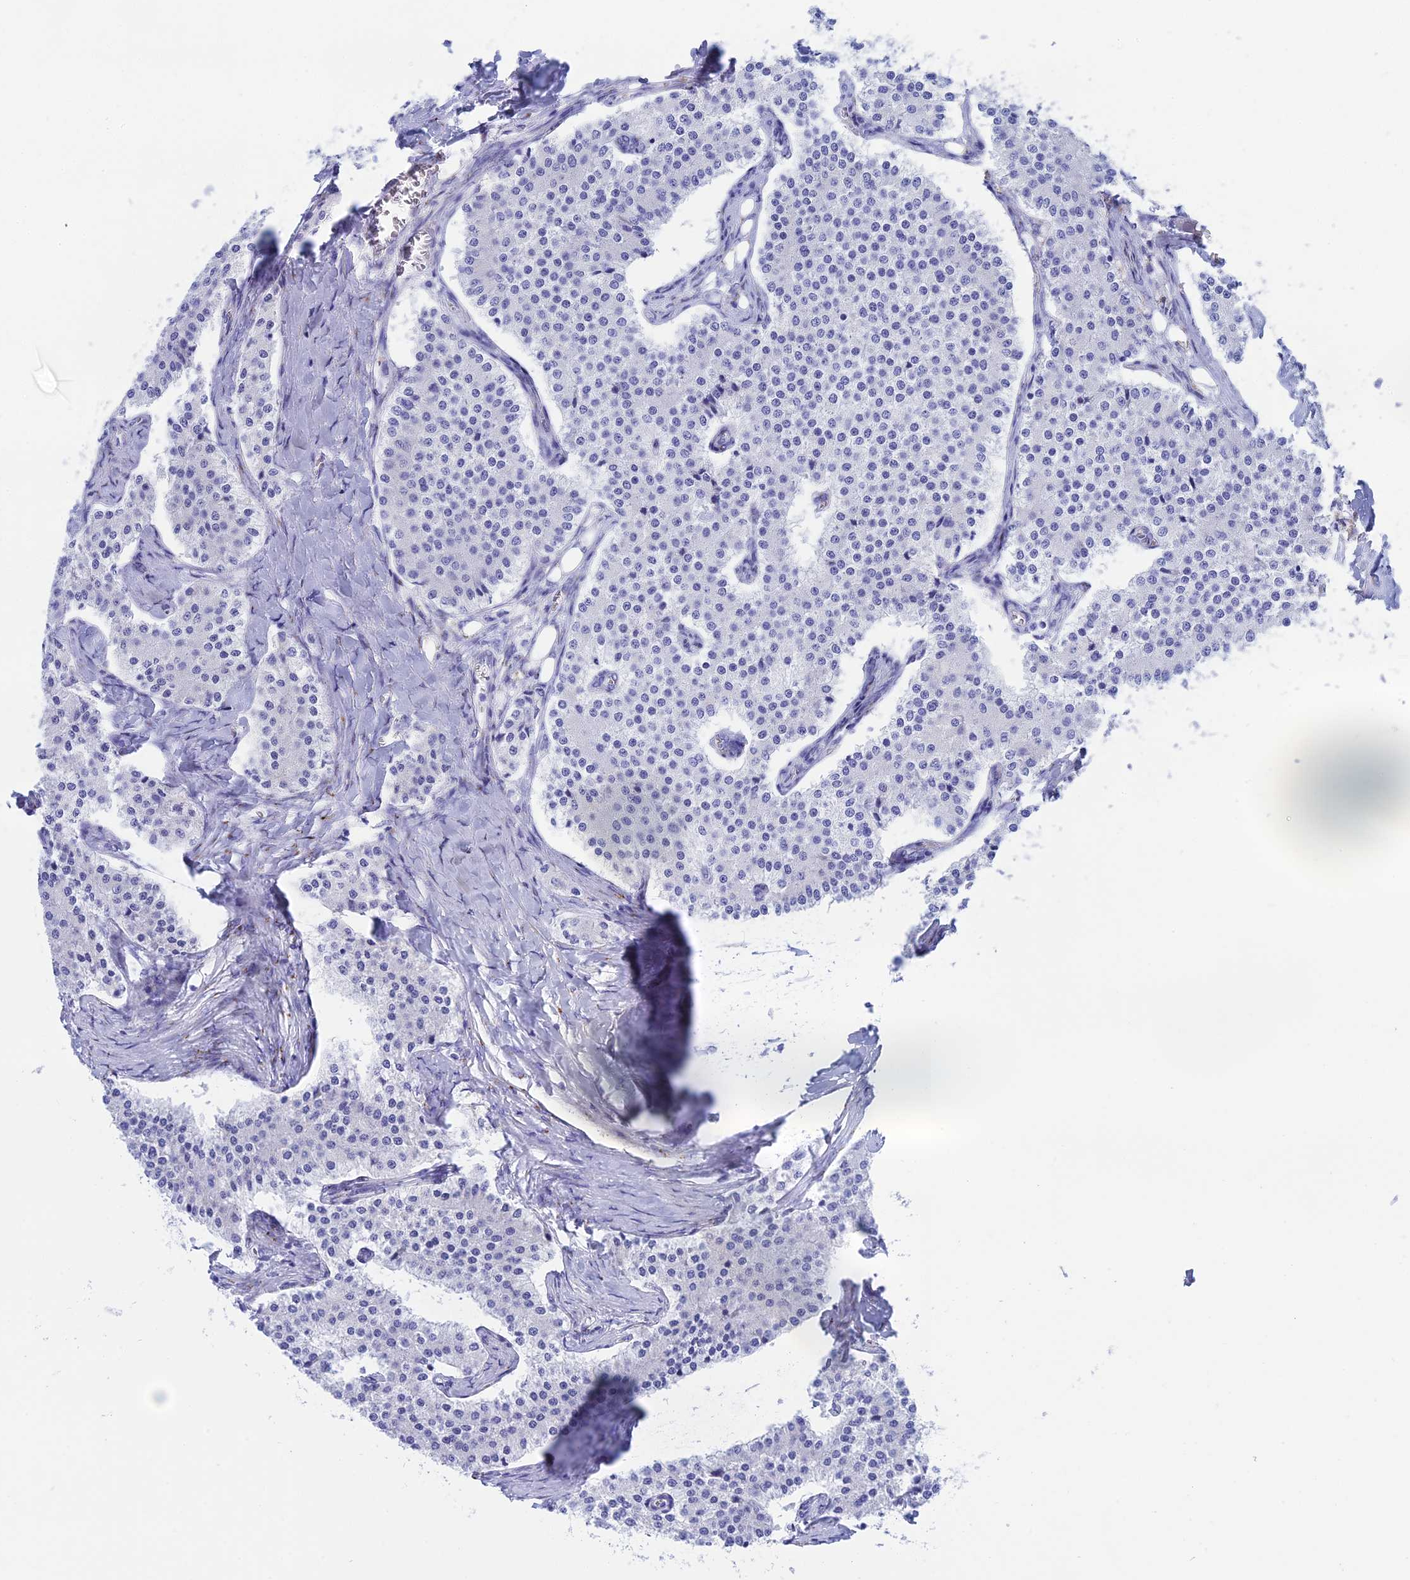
{"staining": {"intensity": "negative", "quantity": "none", "location": "none"}, "tissue": "carcinoid", "cell_type": "Tumor cells", "image_type": "cancer", "snomed": [{"axis": "morphology", "description": "Carcinoid, malignant, NOS"}, {"axis": "topography", "description": "Colon"}], "caption": "Tumor cells are negative for brown protein staining in carcinoid (malignant). The staining was performed using DAB to visualize the protein expression in brown, while the nuclei were stained in blue with hematoxylin (Magnification: 20x).", "gene": "ERICH4", "patient": {"sex": "female", "age": 52}}